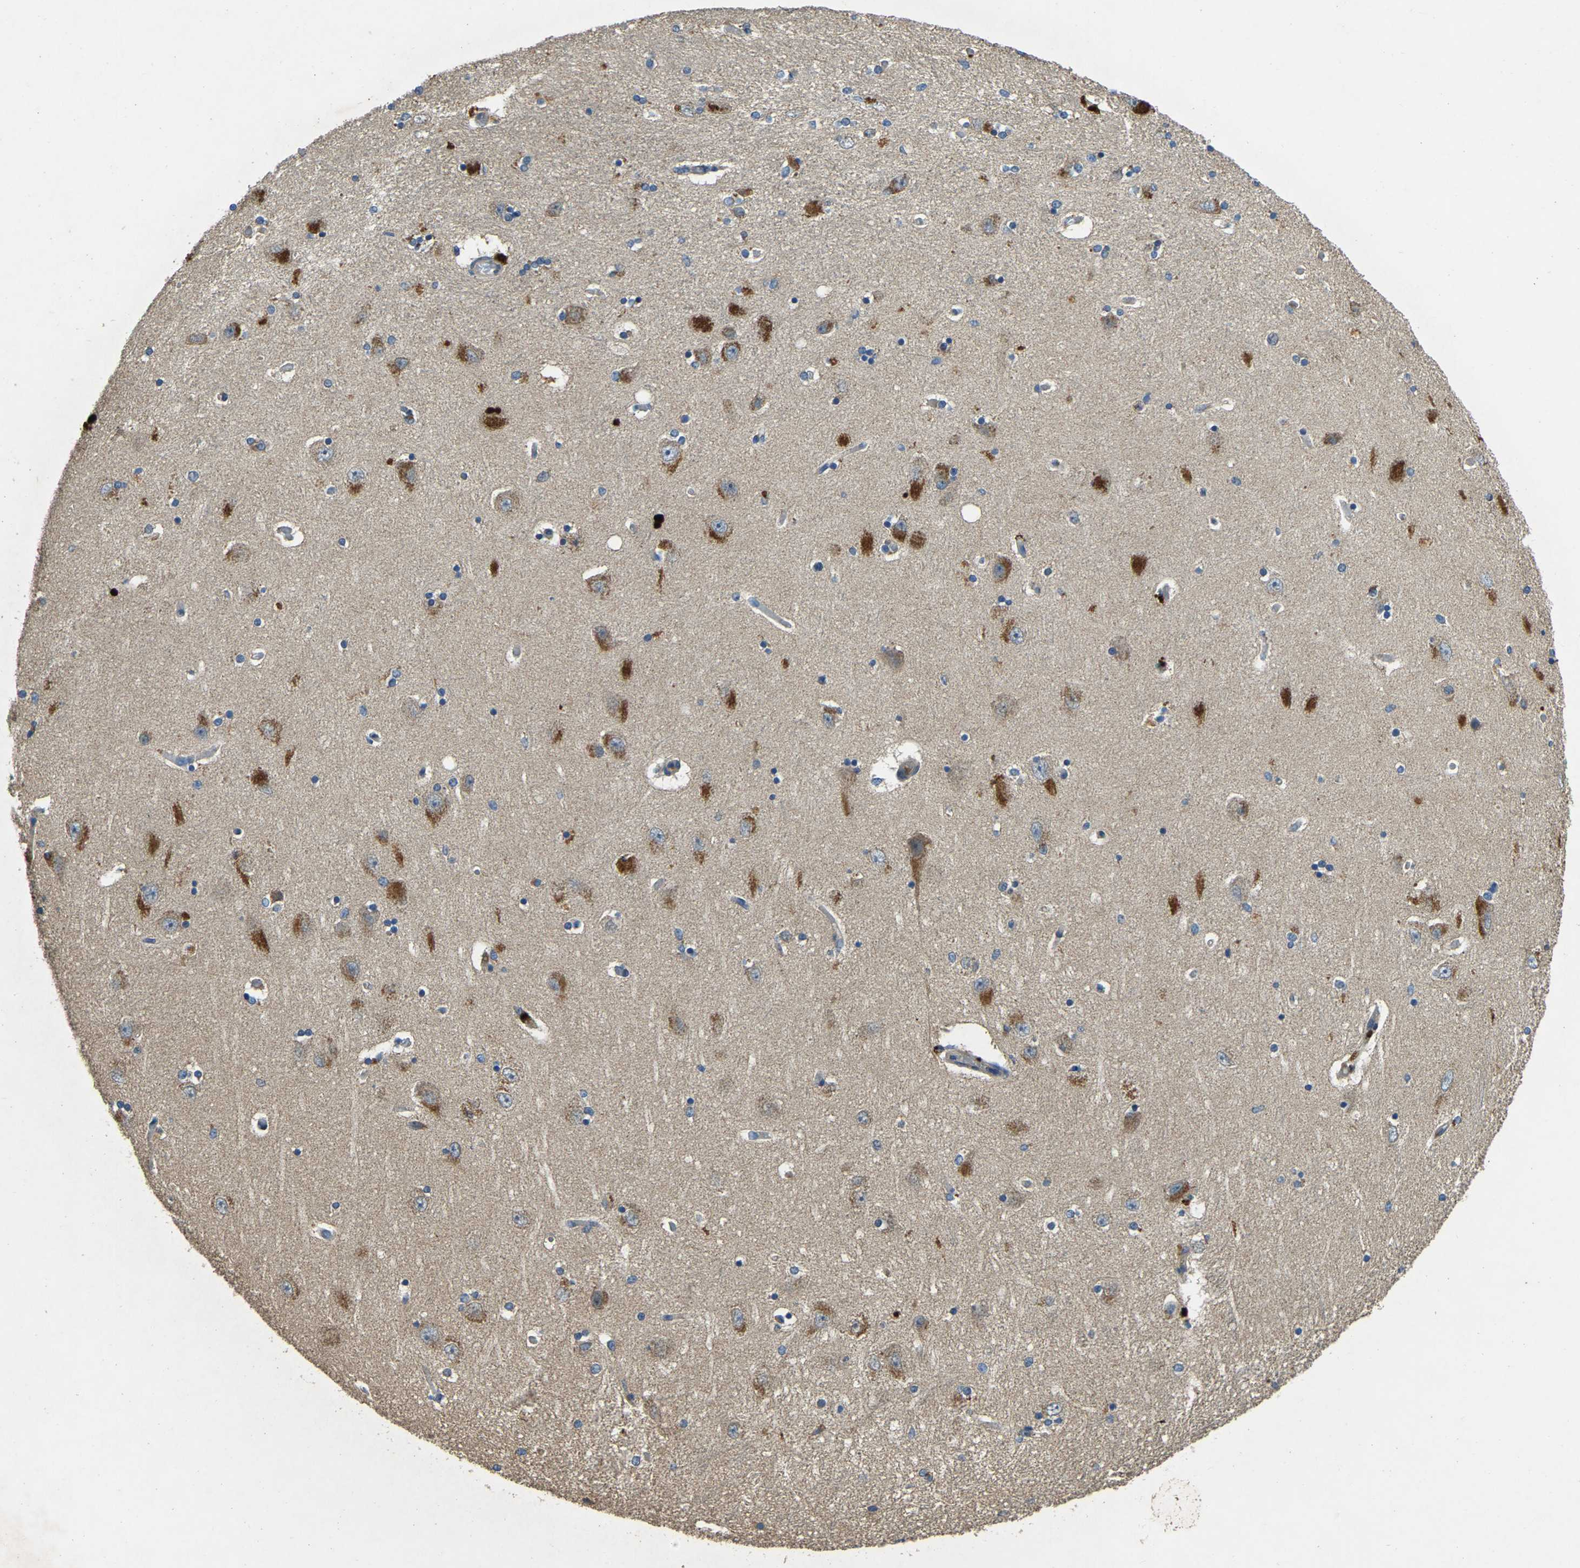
{"staining": {"intensity": "weak", "quantity": "<25%", "location": "cytoplasmic/membranous"}, "tissue": "hippocampus", "cell_type": "Glial cells", "image_type": "normal", "snomed": [{"axis": "morphology", "description": "Normal tissue, NOS"}, {"axis": "topography", "description": "Hippocampus"}], "caption": "A high-resolution photomicrograph shows immunohistochemistry (IHC) staining of normal hippocampus, which displays no significant staining in glial cells. The staining is performed using DAB (3,3'-diaminobenzidine) brown chromogen with nuclei counter-stained in using hematoxylin.", "gene": "ATP8B1", "patient": {"sex": "female", "age": 54}}